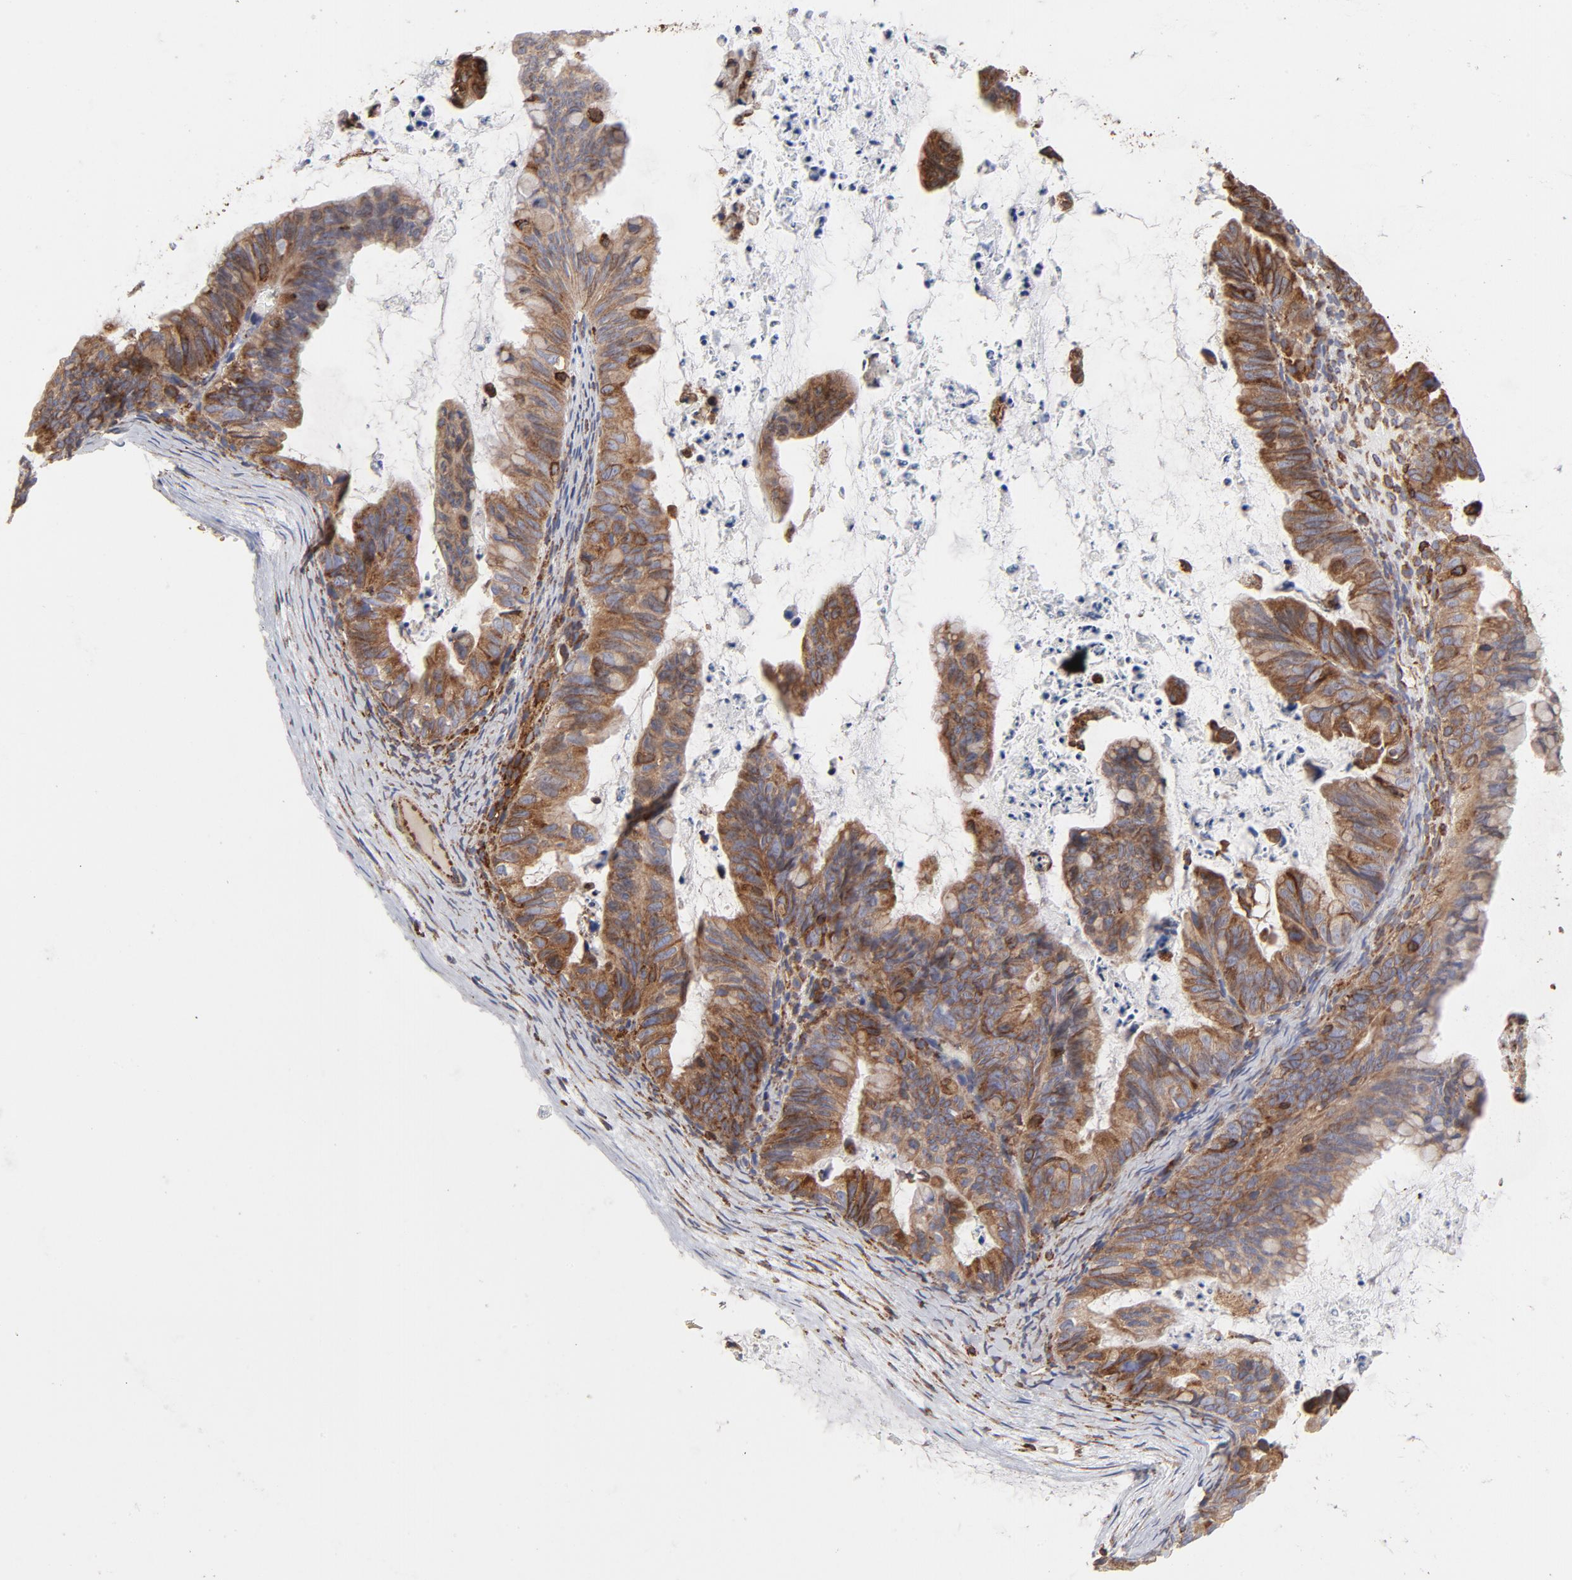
{"staining": {"intensity": "moderate", "quantity": ">75%", "location": "cytoplasmic/membranous"}, "tissue": "ovarian cancer", "cell_type": "Tumor cells", "image_type": "cancer", "snomed": [{"axis": "morphology", "description": "Cystadenocarcinoma, mucinous, NOS"}, {"axis": "topography", "description": "Ovary"}], "caption": "Immunohistochemistry (IHC) histopathology image of neoplastic tissue: human ovarian mucinous cystadenocarcinoma stained using IHC shows medium levels of moderate protein expression localized specifically in the cytoplasmic/membranous of tumor cells, appearing as a cytoplasmic/membranous brown color.", "gene": "CANX", "patient": {"sex": "female", "age": 36}}